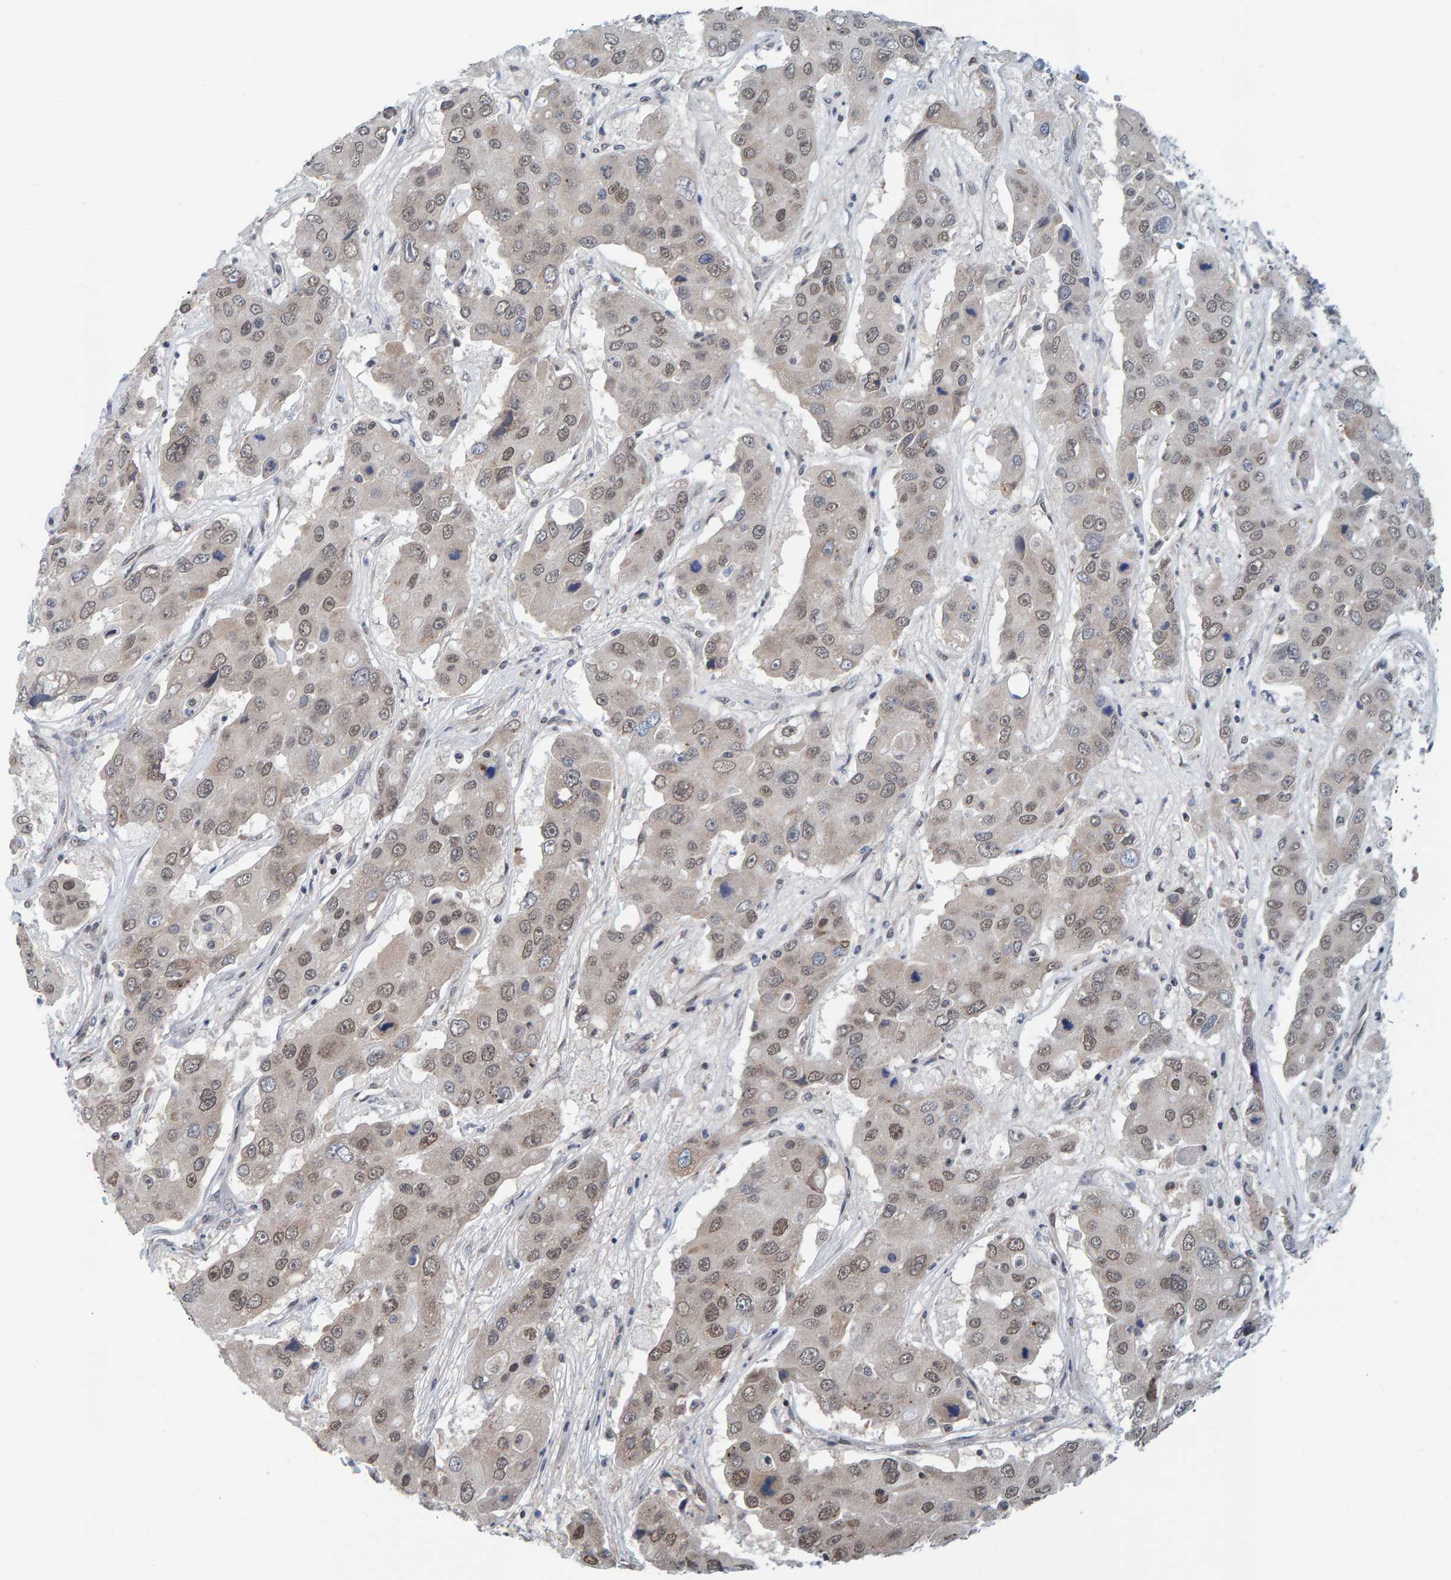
{"staining": {"intensity": "weak", "quantity": "25%-75%", "location": "nuclear"}, "tissue": "liver cancer", "cell_type": "Tumor cells", "image_type": "cancer", "snomed": [{"axis": "morphology", "description": "Cholangiocarcinoma"}, {"axis": "topography", "description": "Liver"}], "caption": "Immunohistochemistry (IHC) (DAB (3,3'-diaminobenzidine)) staining of liver cancer (cholangiocarcinoma) demonstrates weak nuclear protein expression in about 25%-75% of tumor cells. The protein is stained brown, and the nuclei are stained in blue (DAB (3,3'-diaminobenzidine) IHC with brightfield microscopy, high magnification).", "gene": "SCRN2", "patient": {"sex": "male", "age": 67}}